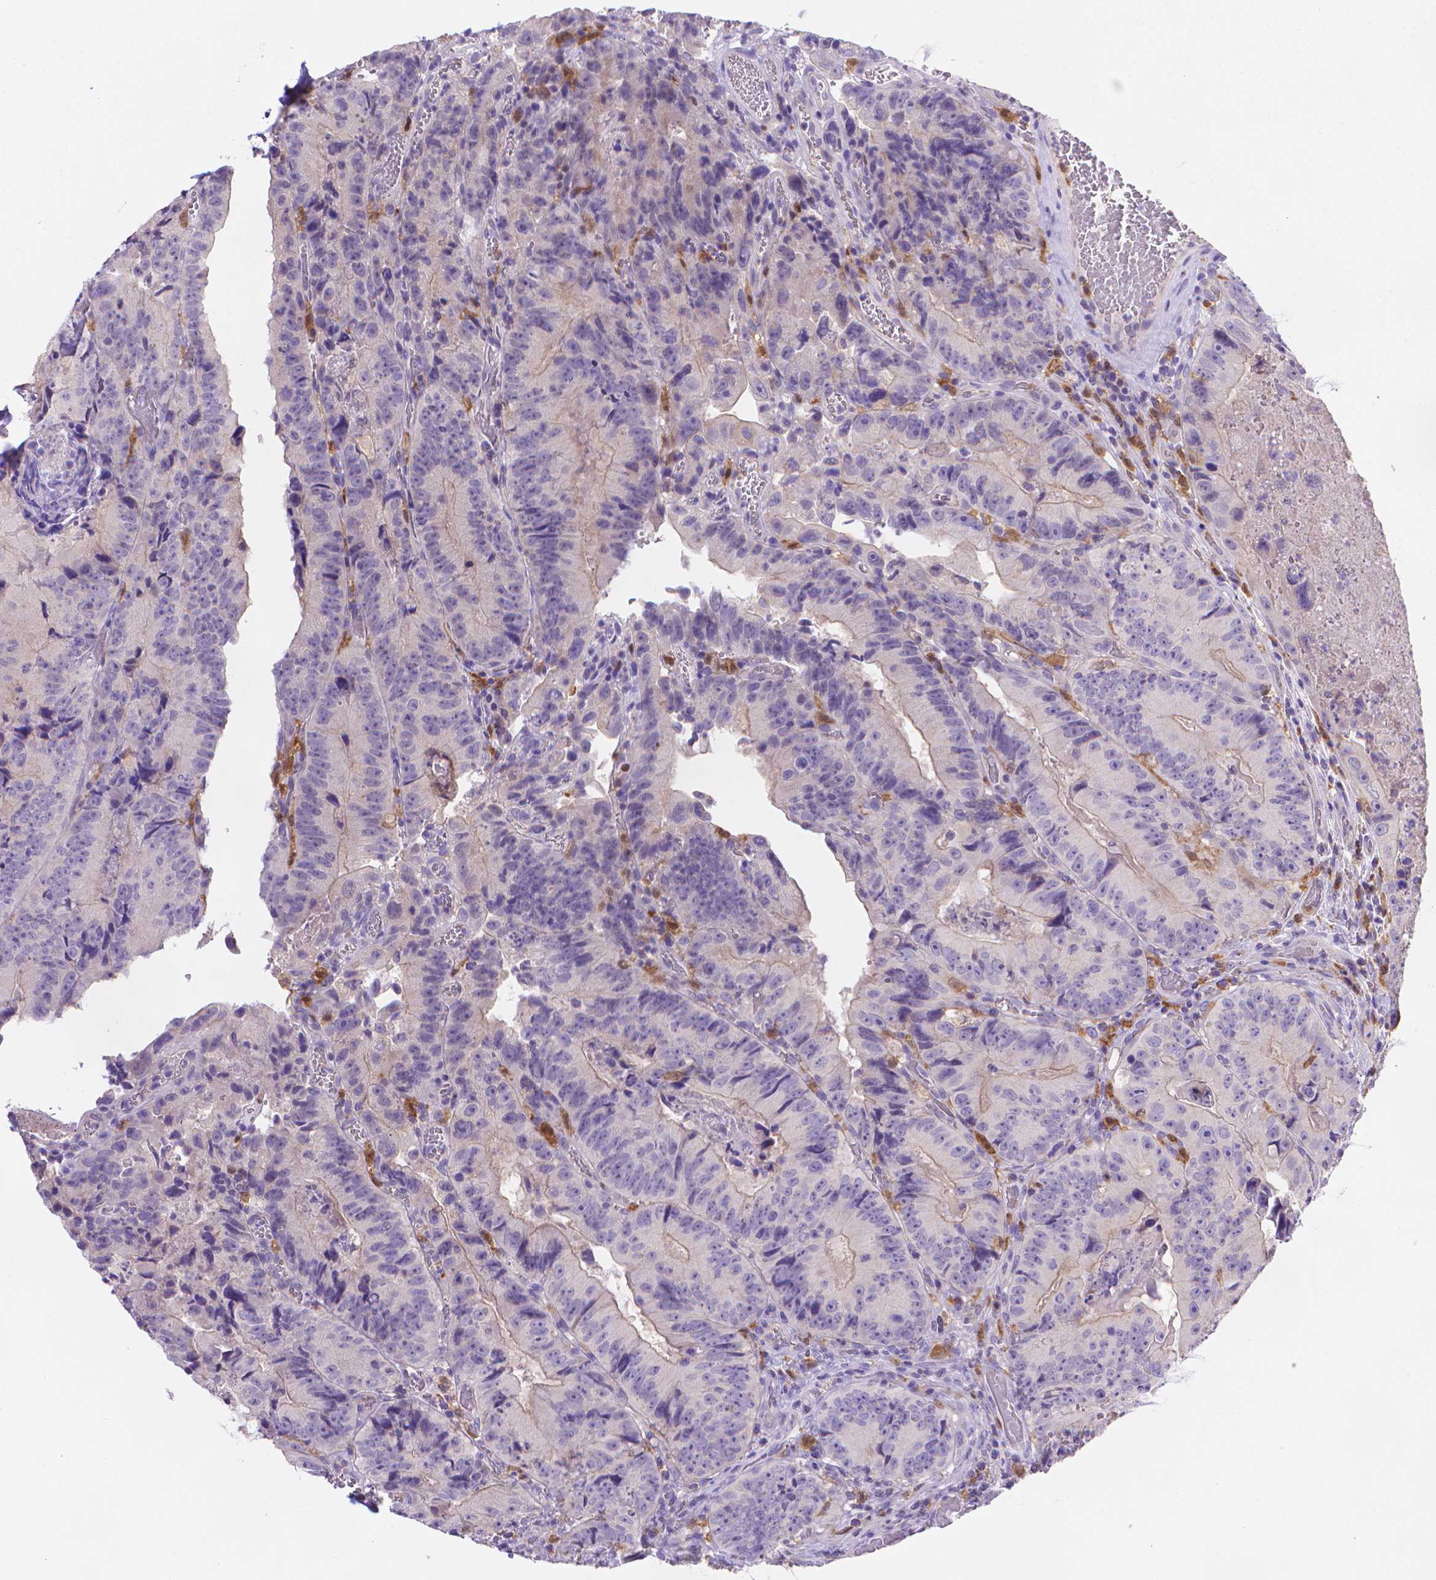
{"staining": {"intensity": "negative", "quantity": "none", "location": "none"}, "tissue": "colorectal cancer", "cell_type": "Tumor cells", "image_type": "cancer", "snomed": [{"axis": "morphology", "description": "Adenocarcinoma, NOS"}, {"axis": "topography", "description": "Colon"}], "caption": "Tumor cells are negative for protein expression in human colorectal cancer (adenocarcinoma).", "gene": "FGD2", "patient": {"sex": "female", "age": 86}}